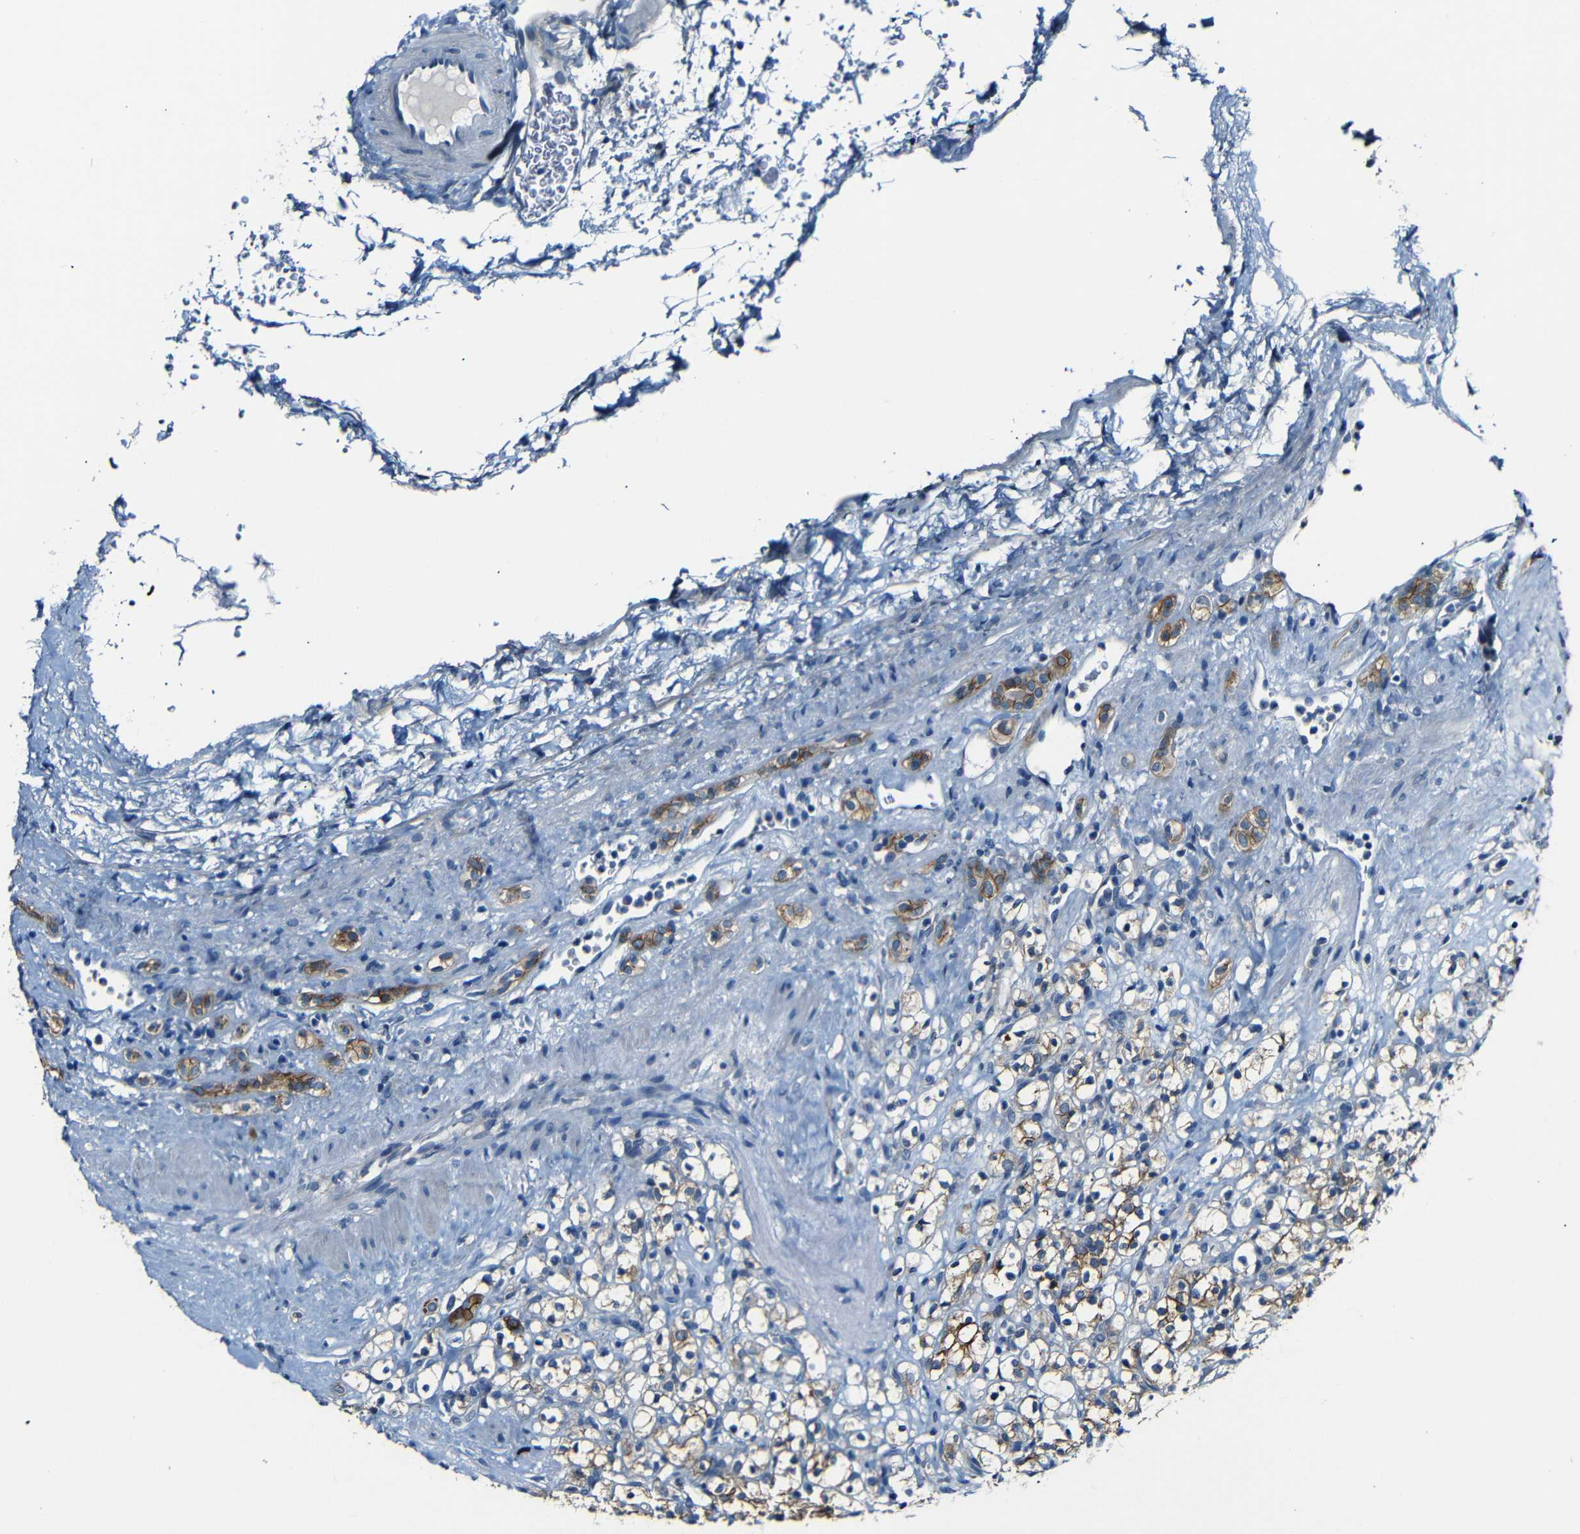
{"staining": {"intensity": "strong", "quantity": ">75%", "location": "cytoplasmic/membranous"}, "tissue": "renal cancer", "cell_type": "Tumor cells", "image_type": "cancer", "snomed": [{"axis": "morphology", "description": "Normal tissue, NOS"}, {"axis": "morphology", "description": "Adenocarcinoma, NOS"}, {"axis": "topography", "description": "Kidney"}], "caption": "Renal cancer (adenocarcinoma) was stained to show a protein in brown. There is high levels of strong cytoplasmic/membranous staining in about >75% of tumor cells. Using DAB (3,3'-diaminobenzidine) (brown) and hematoxylin (blue) stains, captured at high magnification using brightfield microscopy.", "gene": "ANK3", "patient": {"sex": "female", "age": 72}}